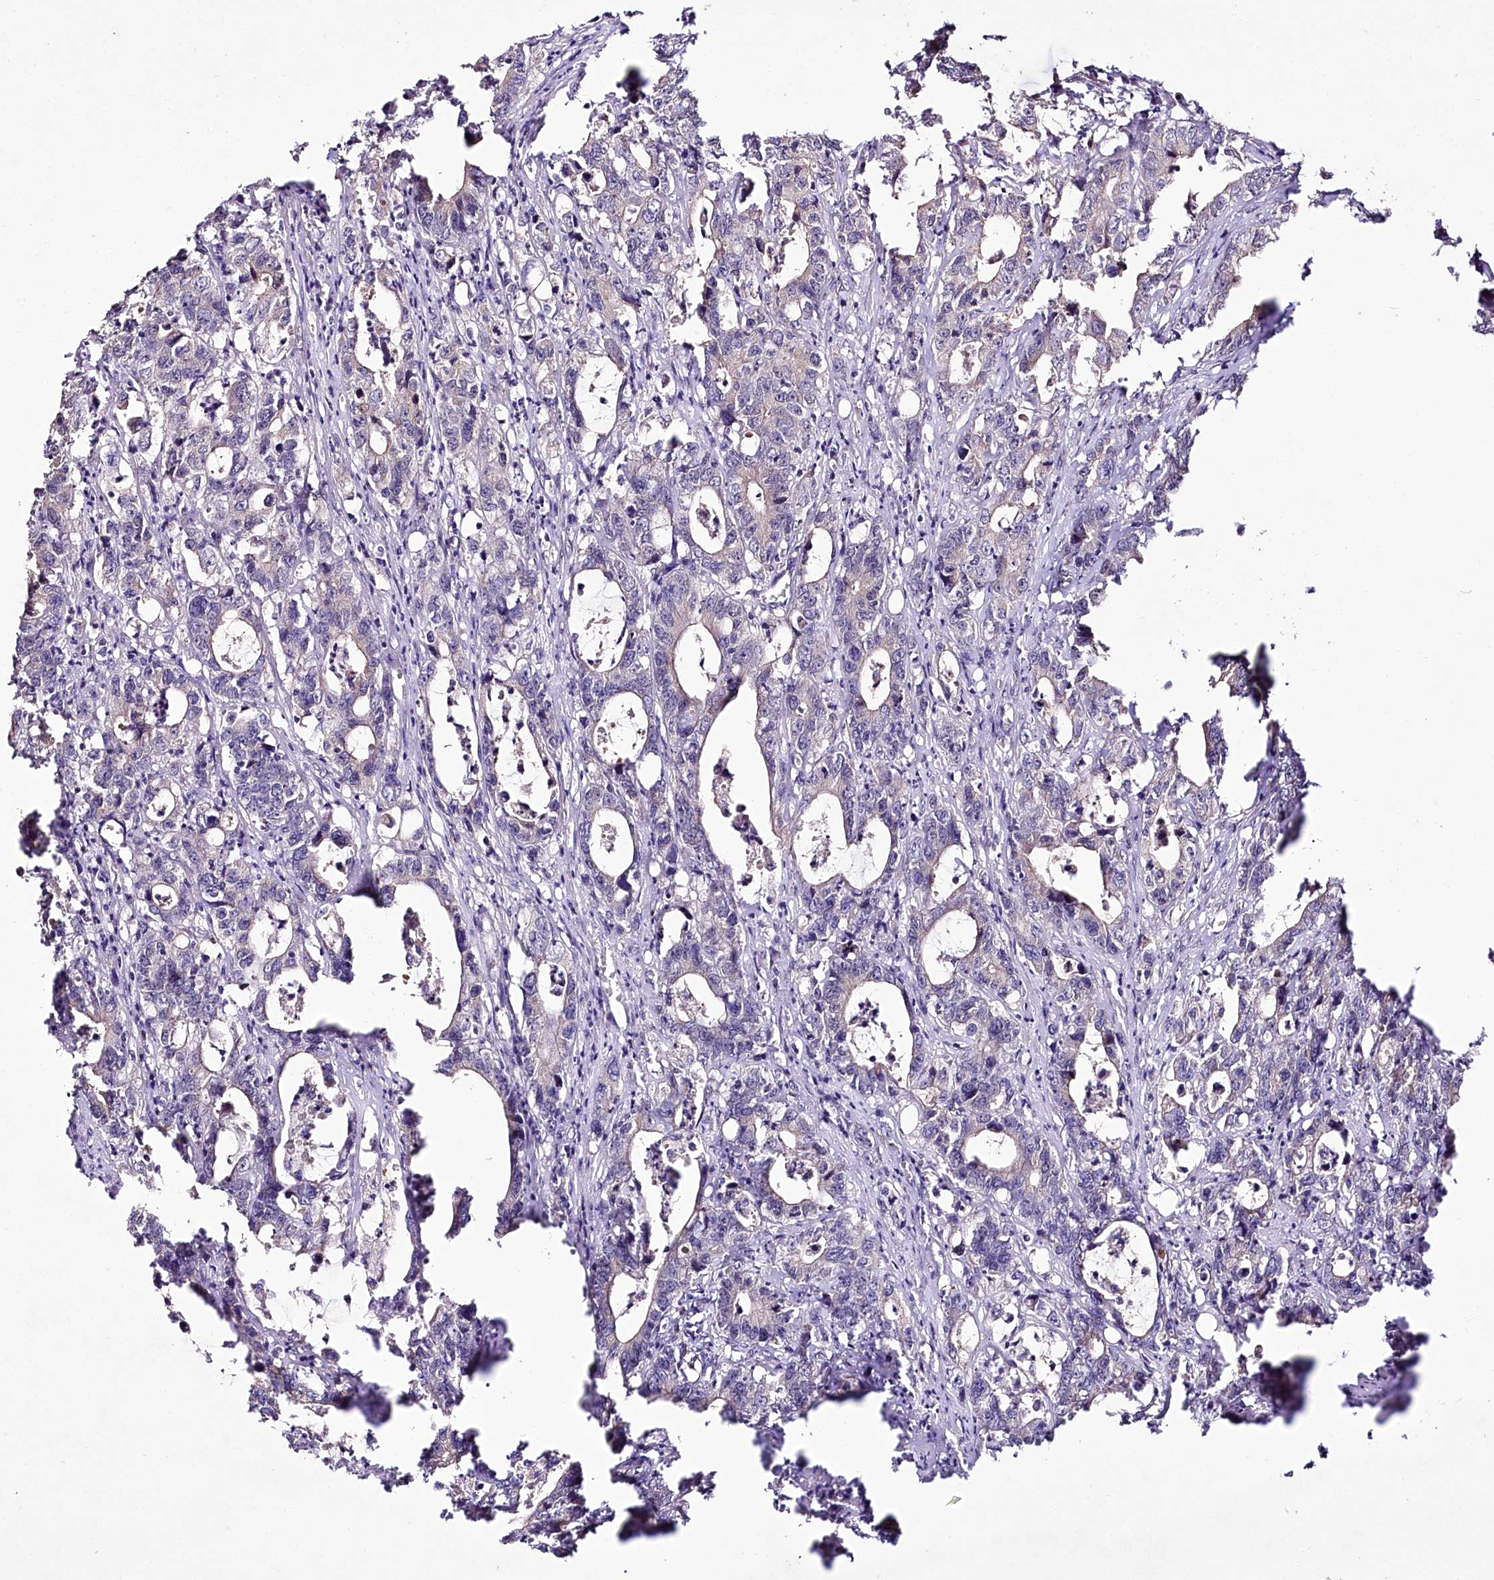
{"staining": {"intensity": "negative", "quantity": "none", "location": "none"}, "tissue": "colorectal cancer", "cell_type": "Tumor cells", "image_type": "cancer", "snomed": [{"axis": "morphology", "description": "Adenocarcinoma, NOS"}, {"axis": "topography", "description": "Colon"}], "caption": "Immunohistochemical staining of colorectal cancer exhibits no significant expression in tumor cells.", "gene": "REXO2", "patient": {"sex": "female", "age": 75}}